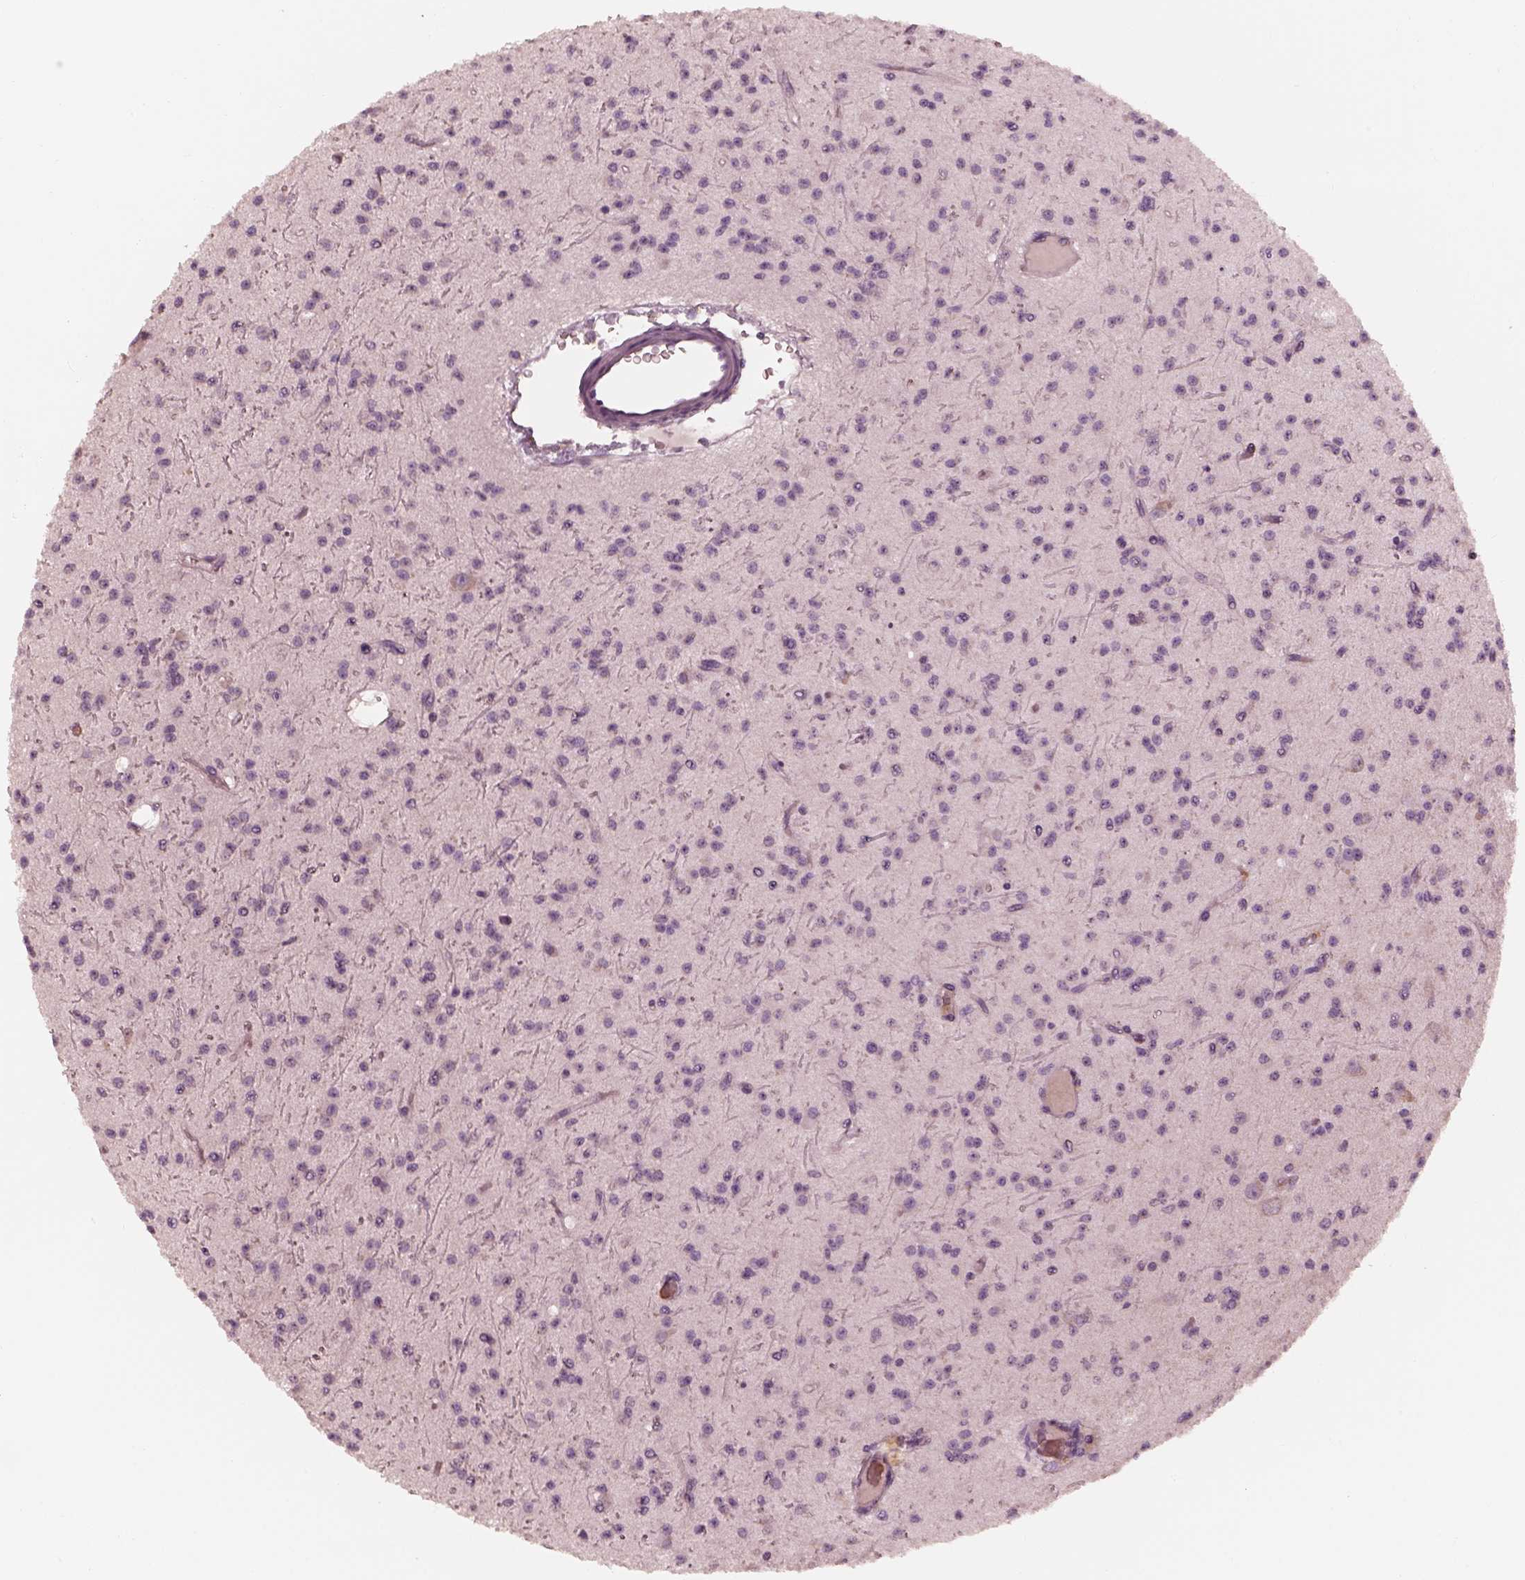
{"staining": {"intensity": "negative", "quantity": "none", "location": "none"}, "tissue": "glioma", "cell_type": "Tumor cells", "image_type": "cancer", "snomed": [{"axis": "morphology", "description": "Glioma, malignant, Low grade"}, {"axis": "topography", "description": "Brain"}], "caption": "IHC image of human malignant glioma (low-grade) stained for a protein (brown), which shows no positivity in tumor cells.", "gene": "ANKLE1", "patient": {"sex": "male", "age": 27}}